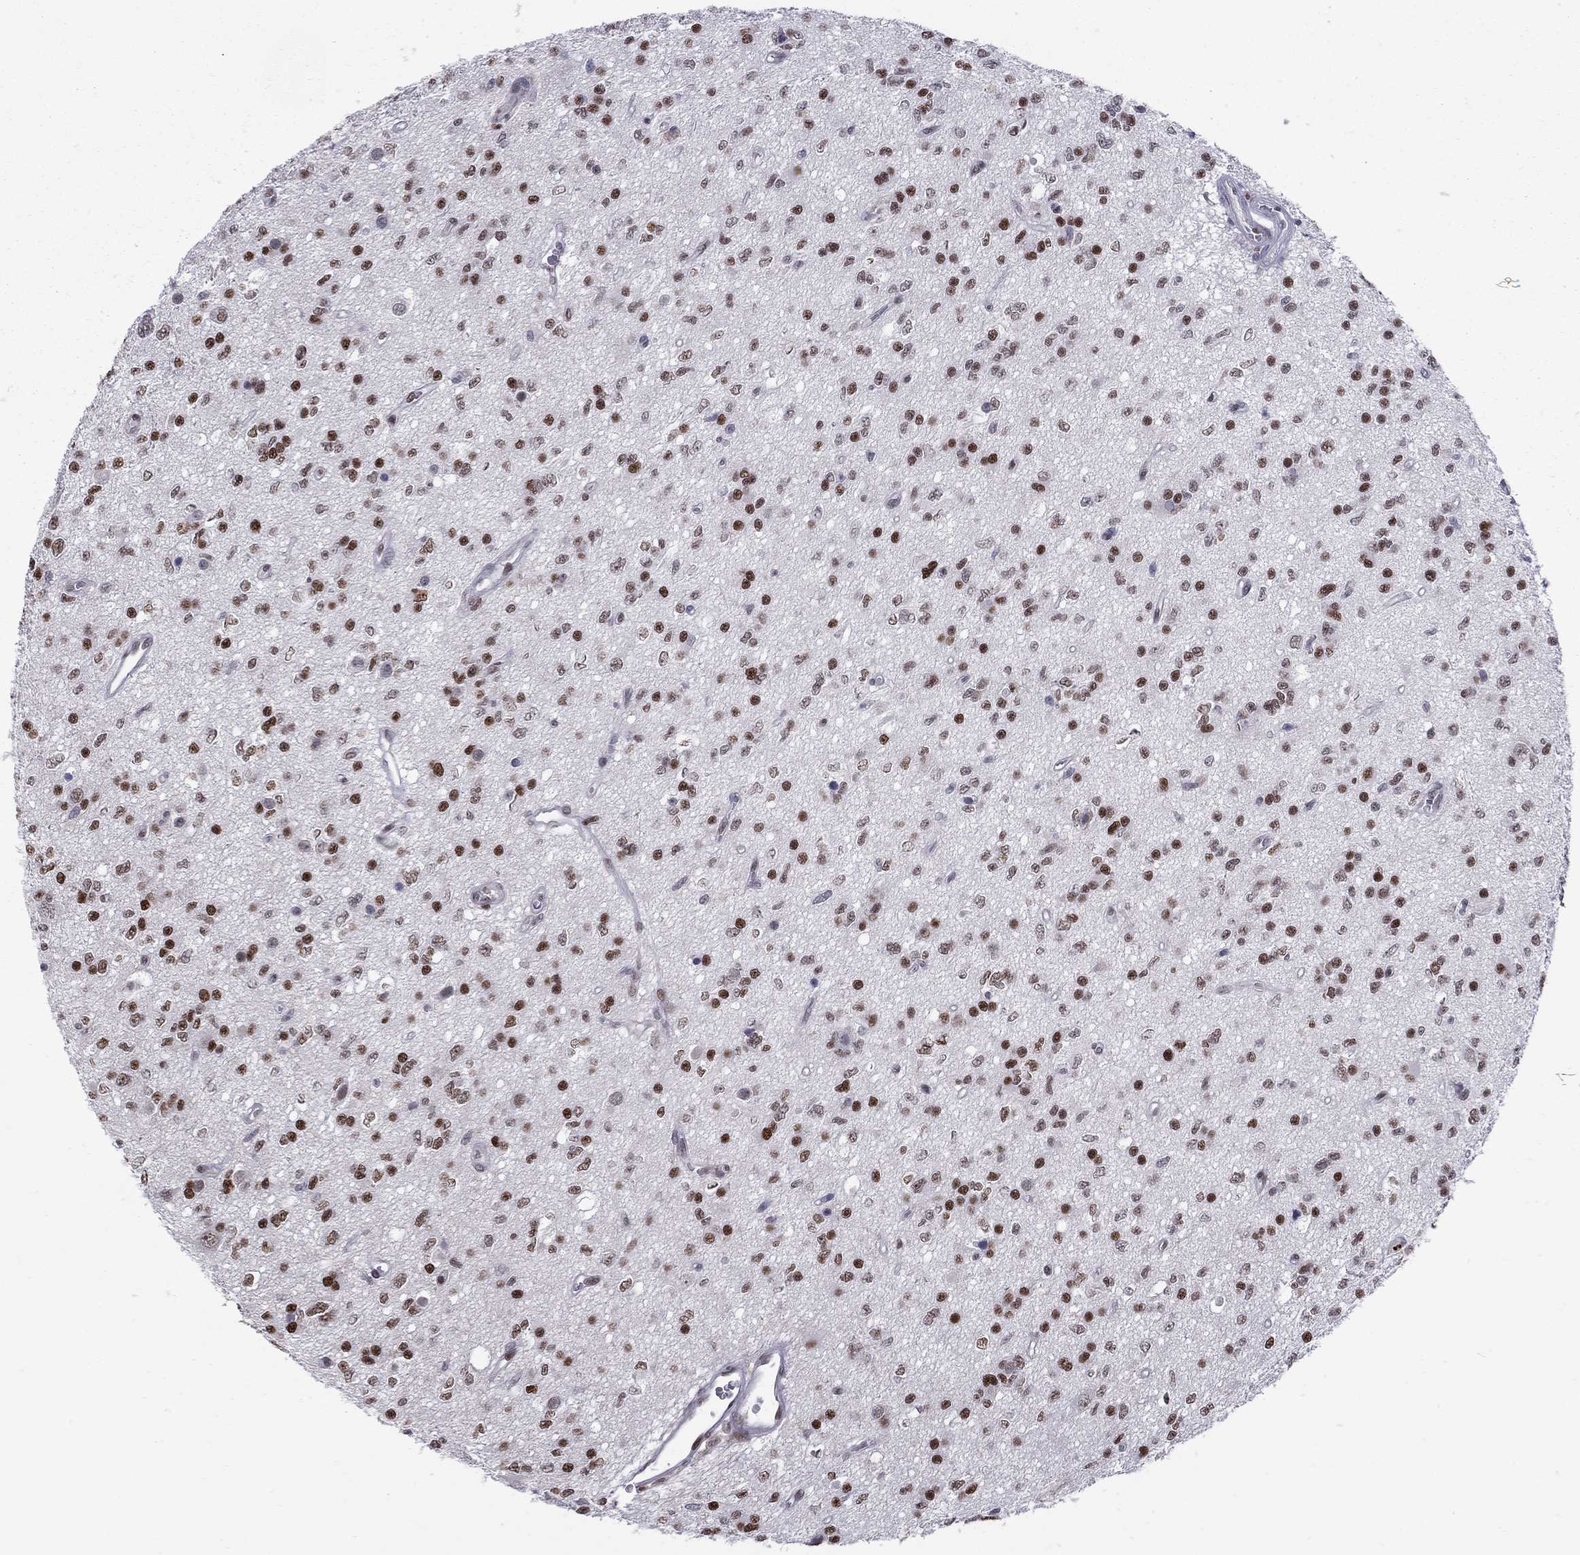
{"staining": {"intensity": "strong", "quantity": ">75%", "location": "nuclear"}, "tissue": "glioma", "cell_type": "Tumor cells", "image_type": "cancer", "snomed": [{"axis": "morphology", "description": "Glioma, malignant, Low grade"}, {"axis": "topography", "description": "Brain"}], "caption": "Immunohistochemistry (IHC) (DAB) staining of malignant low-grade glioma shows strong nuclear protein expression in about >75% of tumor cells. Immunohistochemistry (IHC) stains the protein of interest in brown and the nuclei are stained blue.", "gene": "PCGF3", "patient": {"sex": "female", "age": 45}}